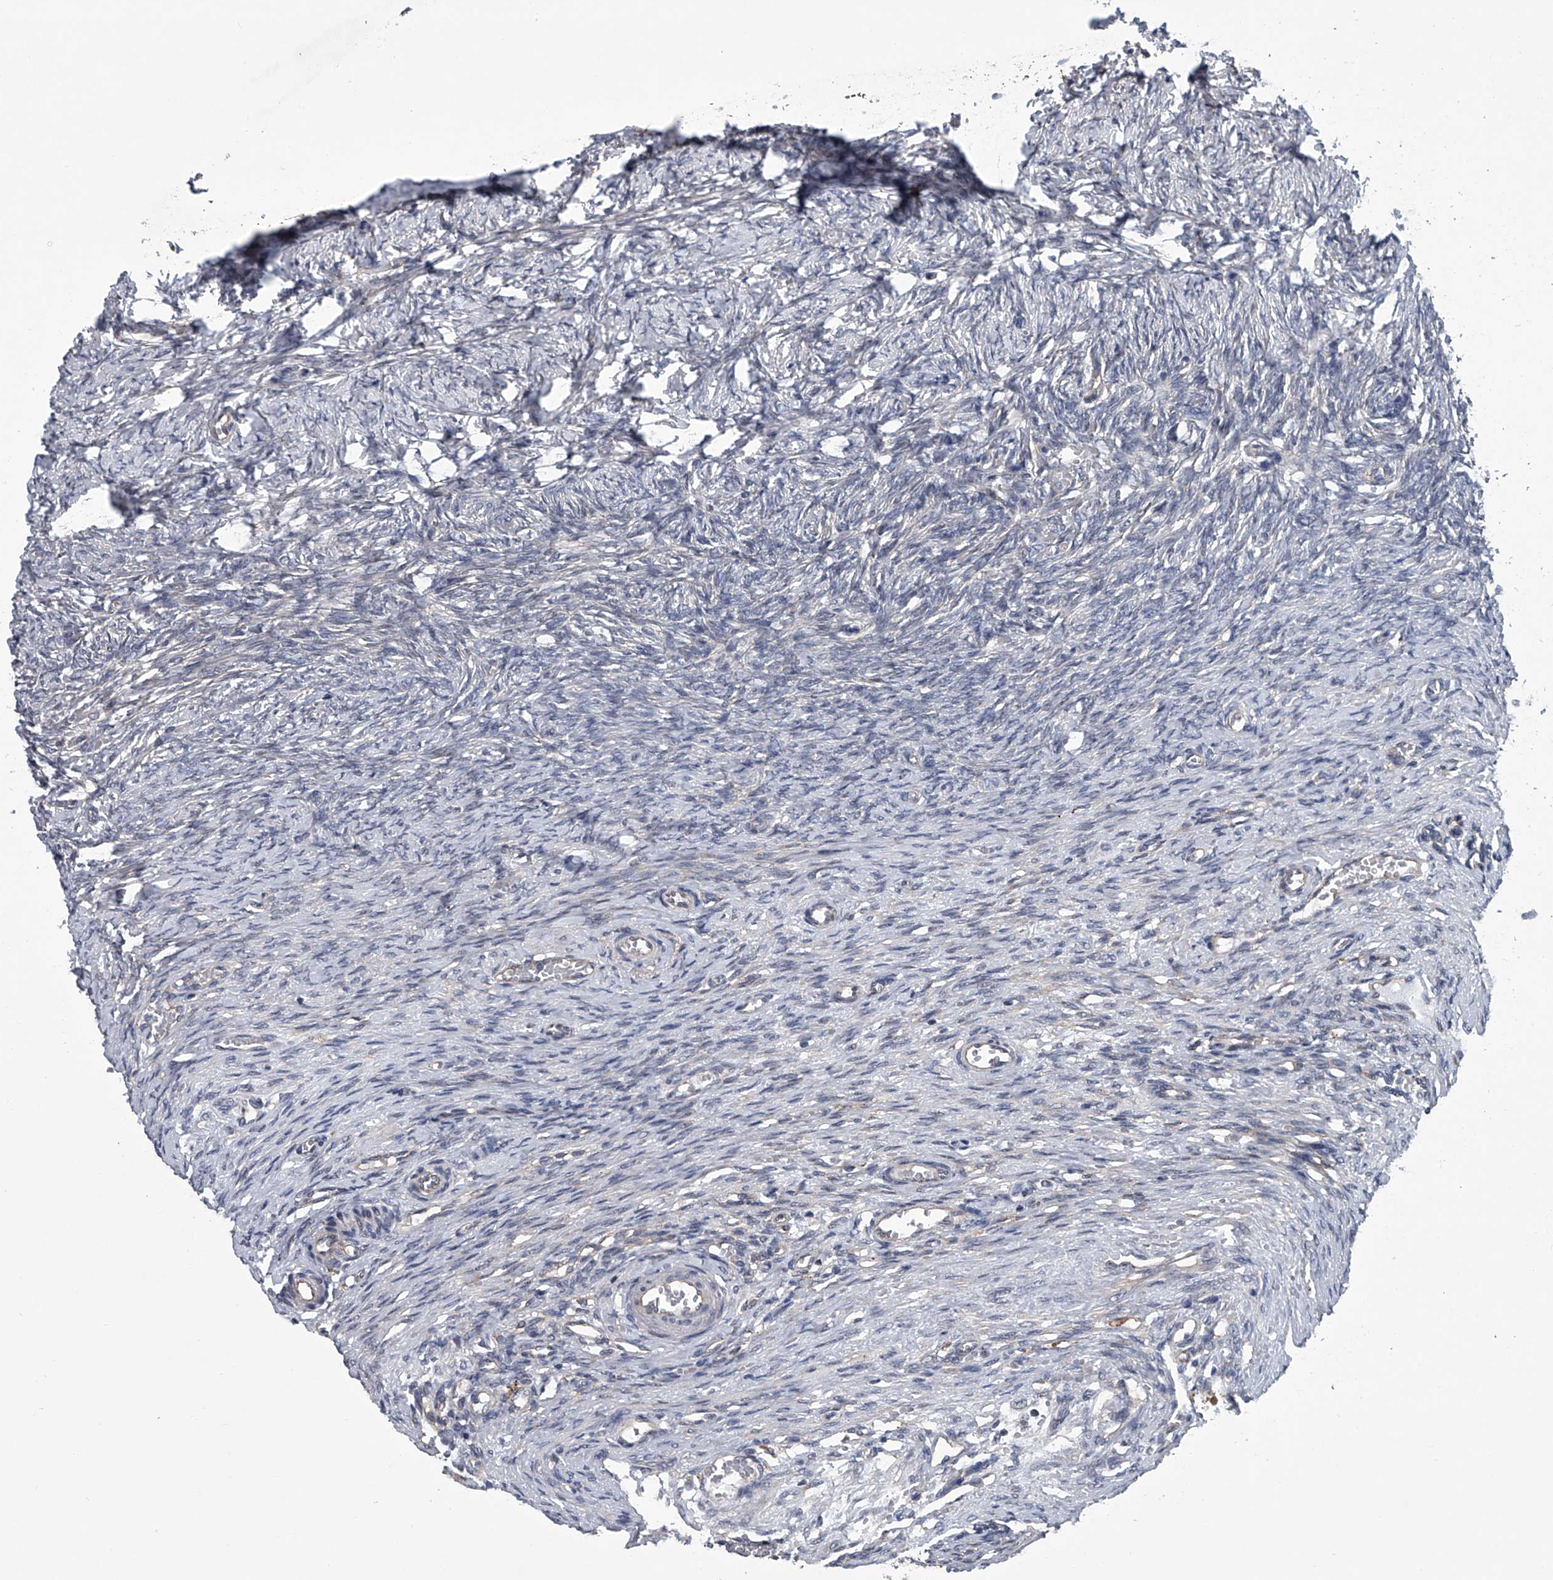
{"staining": {"intensity": "negative", "quantity": "none", "location": "none"}, "tissue": "ovary", "cell_type": "Ovarian stroma cells", "image_type": "normal", "snomed": [{"axis": "morphology", "description": "Adenocarcinoma, NOS"}, {"axis": "topography", "description": "Endometrium"}], "caption": "Ovary stained for a protein using IHC demonstrates no expression ovarian stroma cells.", "gene": "ABCG1", "patient": {"sex": "female", "age": 32}}